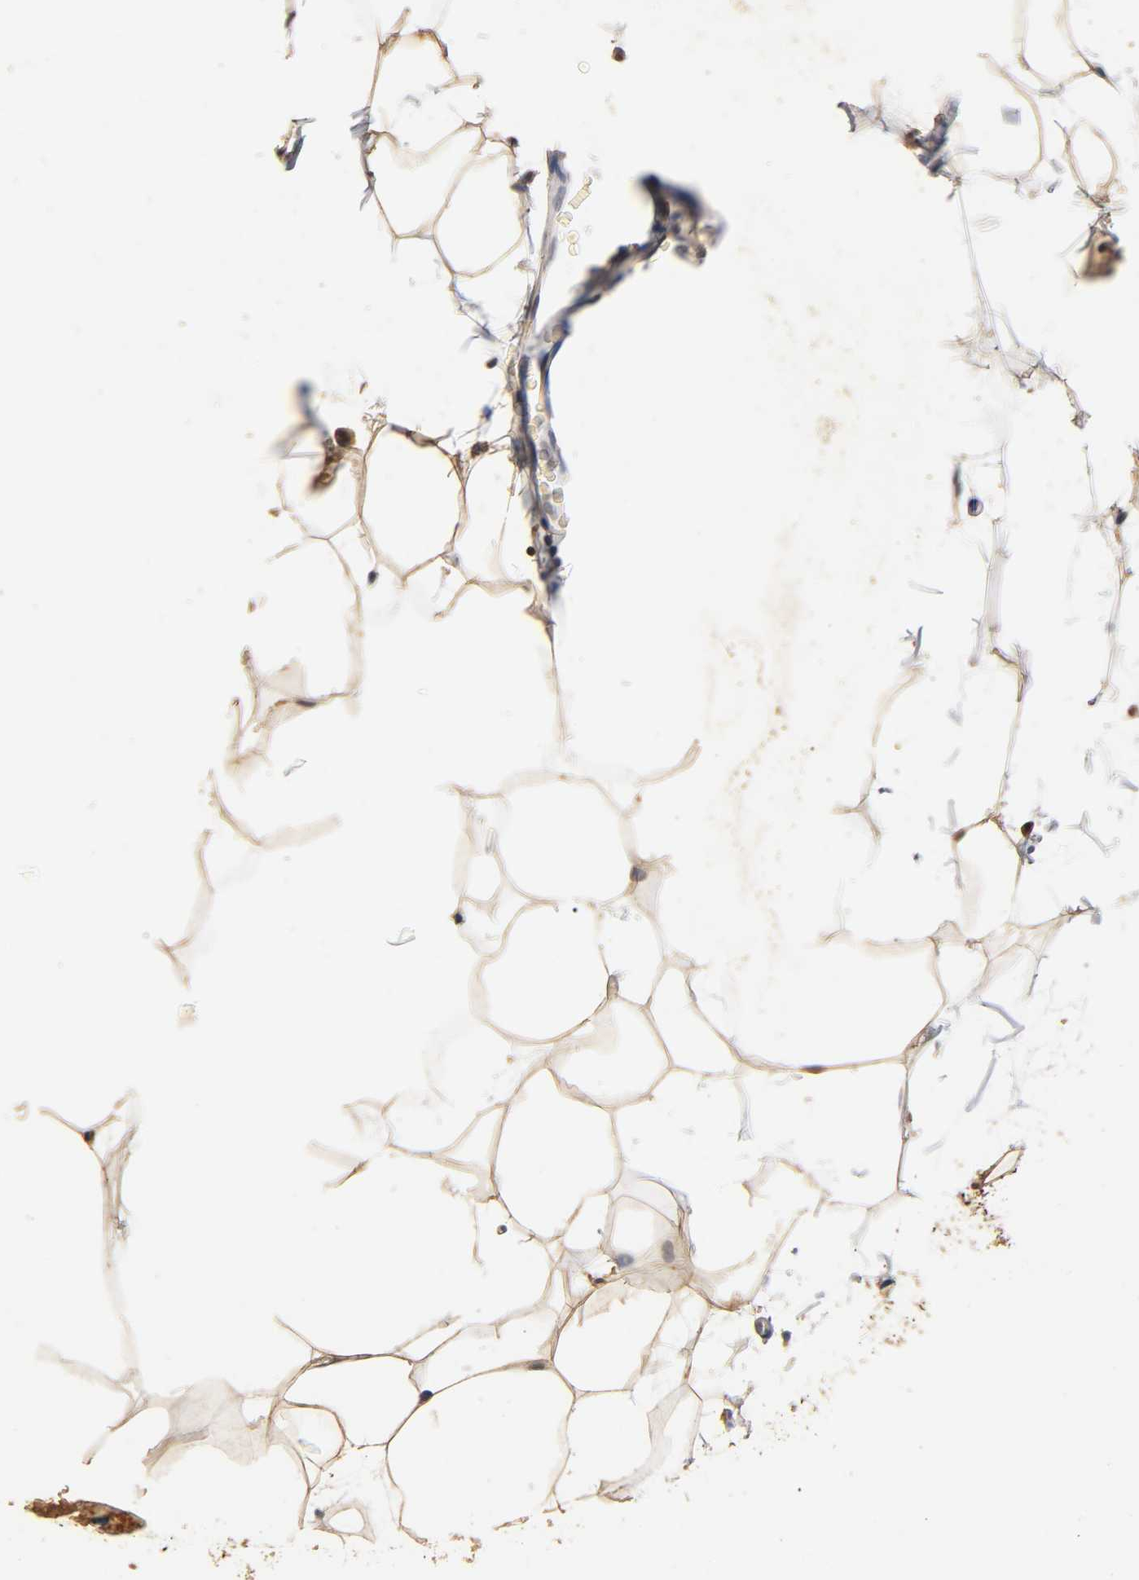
{"staining": {"intensity": "moderate", "quantity": "25%-75%", "location": "cytoplasmic/membranous"}, "tissue": "adipose tissue", "cell_type": "Adipocytes", "image_type": "normal", "snomed": [{"axis": "morphology", "description": "Normal tissue, NOS"}, {"axis": "morphology", "description": "Duct carcinoma"}, {"axis": "topography", "description": "Breast"}, {"axis": "topography", "description": "Adipose tissue"}], "caption": "Adipose tissue stained with IHC shows moderate cytoplasmic/membranous expression in about 25%-75% of adipocytes.", "gene": "SCAP", "patient": {"sex": "female", "age": 37}}